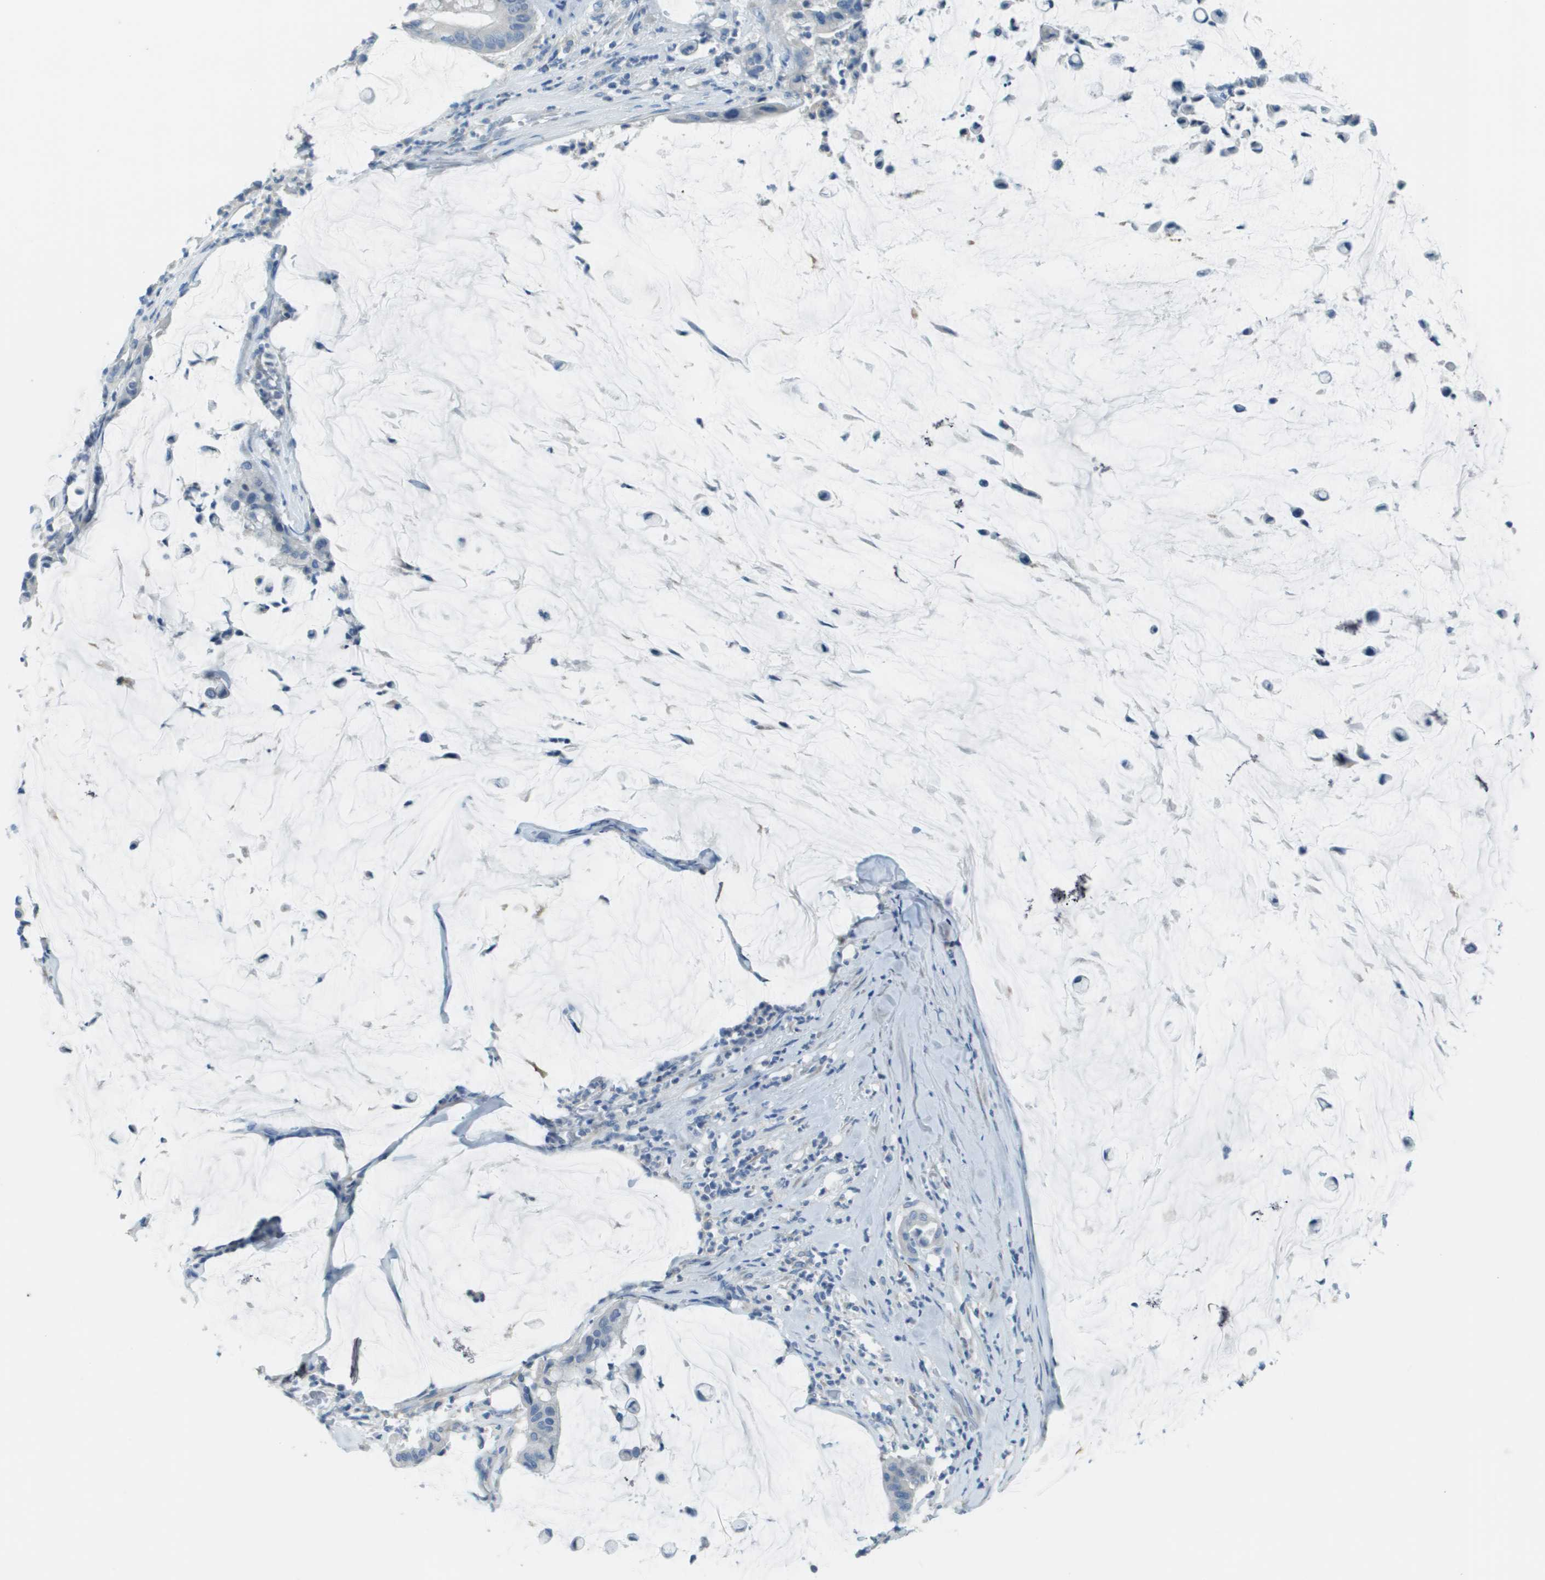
{"staining": {"intensity": "negative", "quantity": "none", "location": "none"}, "tissue": "pancreatic cancer", "cell_type": "Tumor cells", "image_type": "cancer", "snomed": [{"axis": "morphology", "description": "Adenocarcinoma, NOS"}, {"axis": "topography", "description": "Pancreas"}], "caption": "Tumor cells are negative for protein expression in human pancreatic cancer (adenocarcinoma).", "gene": "PTGDR2", "patient": {"sex": "male", "age": 41}}